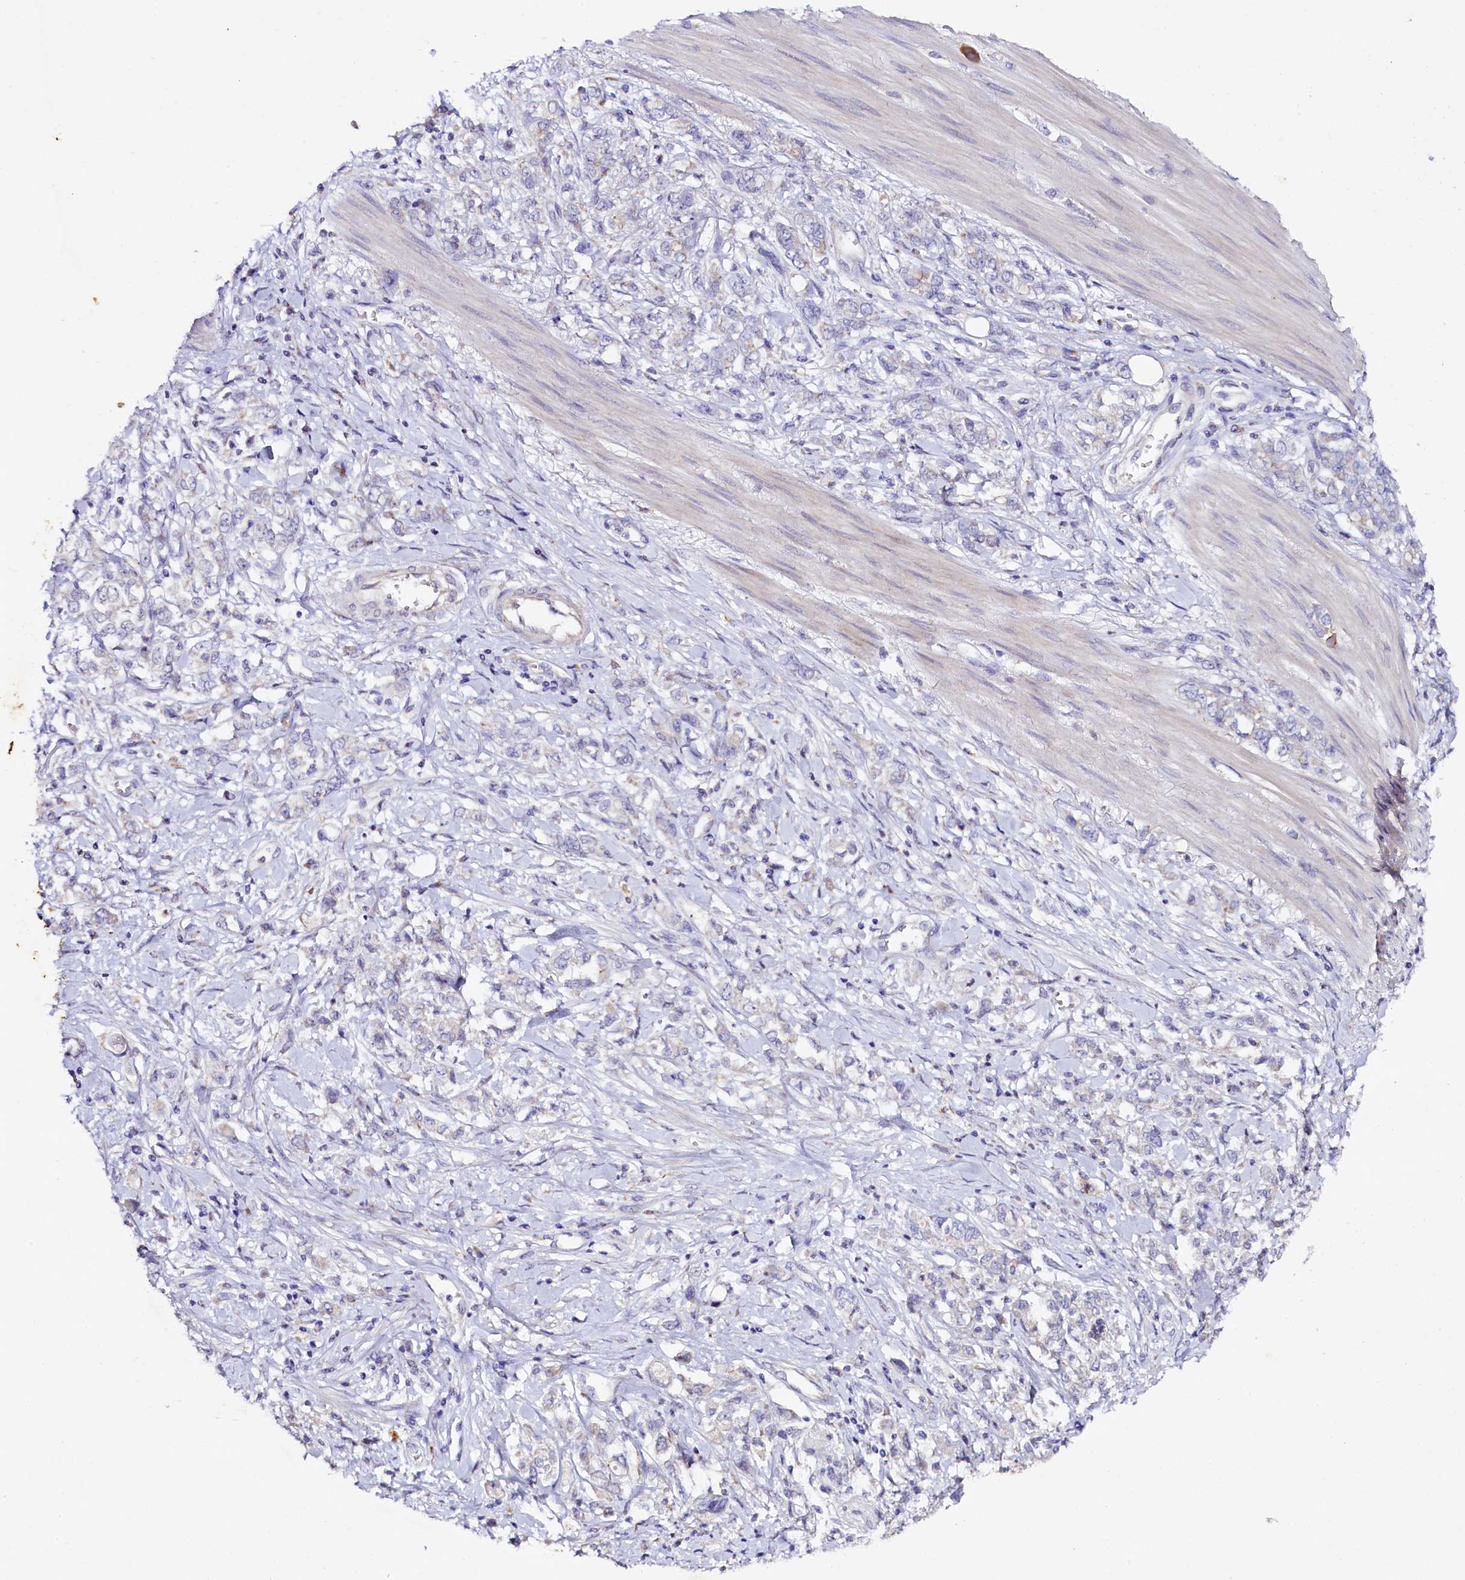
{"staining": {"intensity": "negative", "quantity": "none", "location": "none"}, "tissue": "stomach cancer", "cell_type": "Tumor cells", "image_type": "cancer", "snomed": [{"axis": "morphology", "description": "Adenocarcinoma, NOS"}, {"axis": "topography", "description": "Stomach"}], "caption": "Immunohistochemistry (IHC) histopathology image of adenocarcinoma (stomach) stained for a protein (brown), which displays no positivity in tumor cells.", "gene": "SACM1L", "patient": {"sex": "female", "age": 76}}